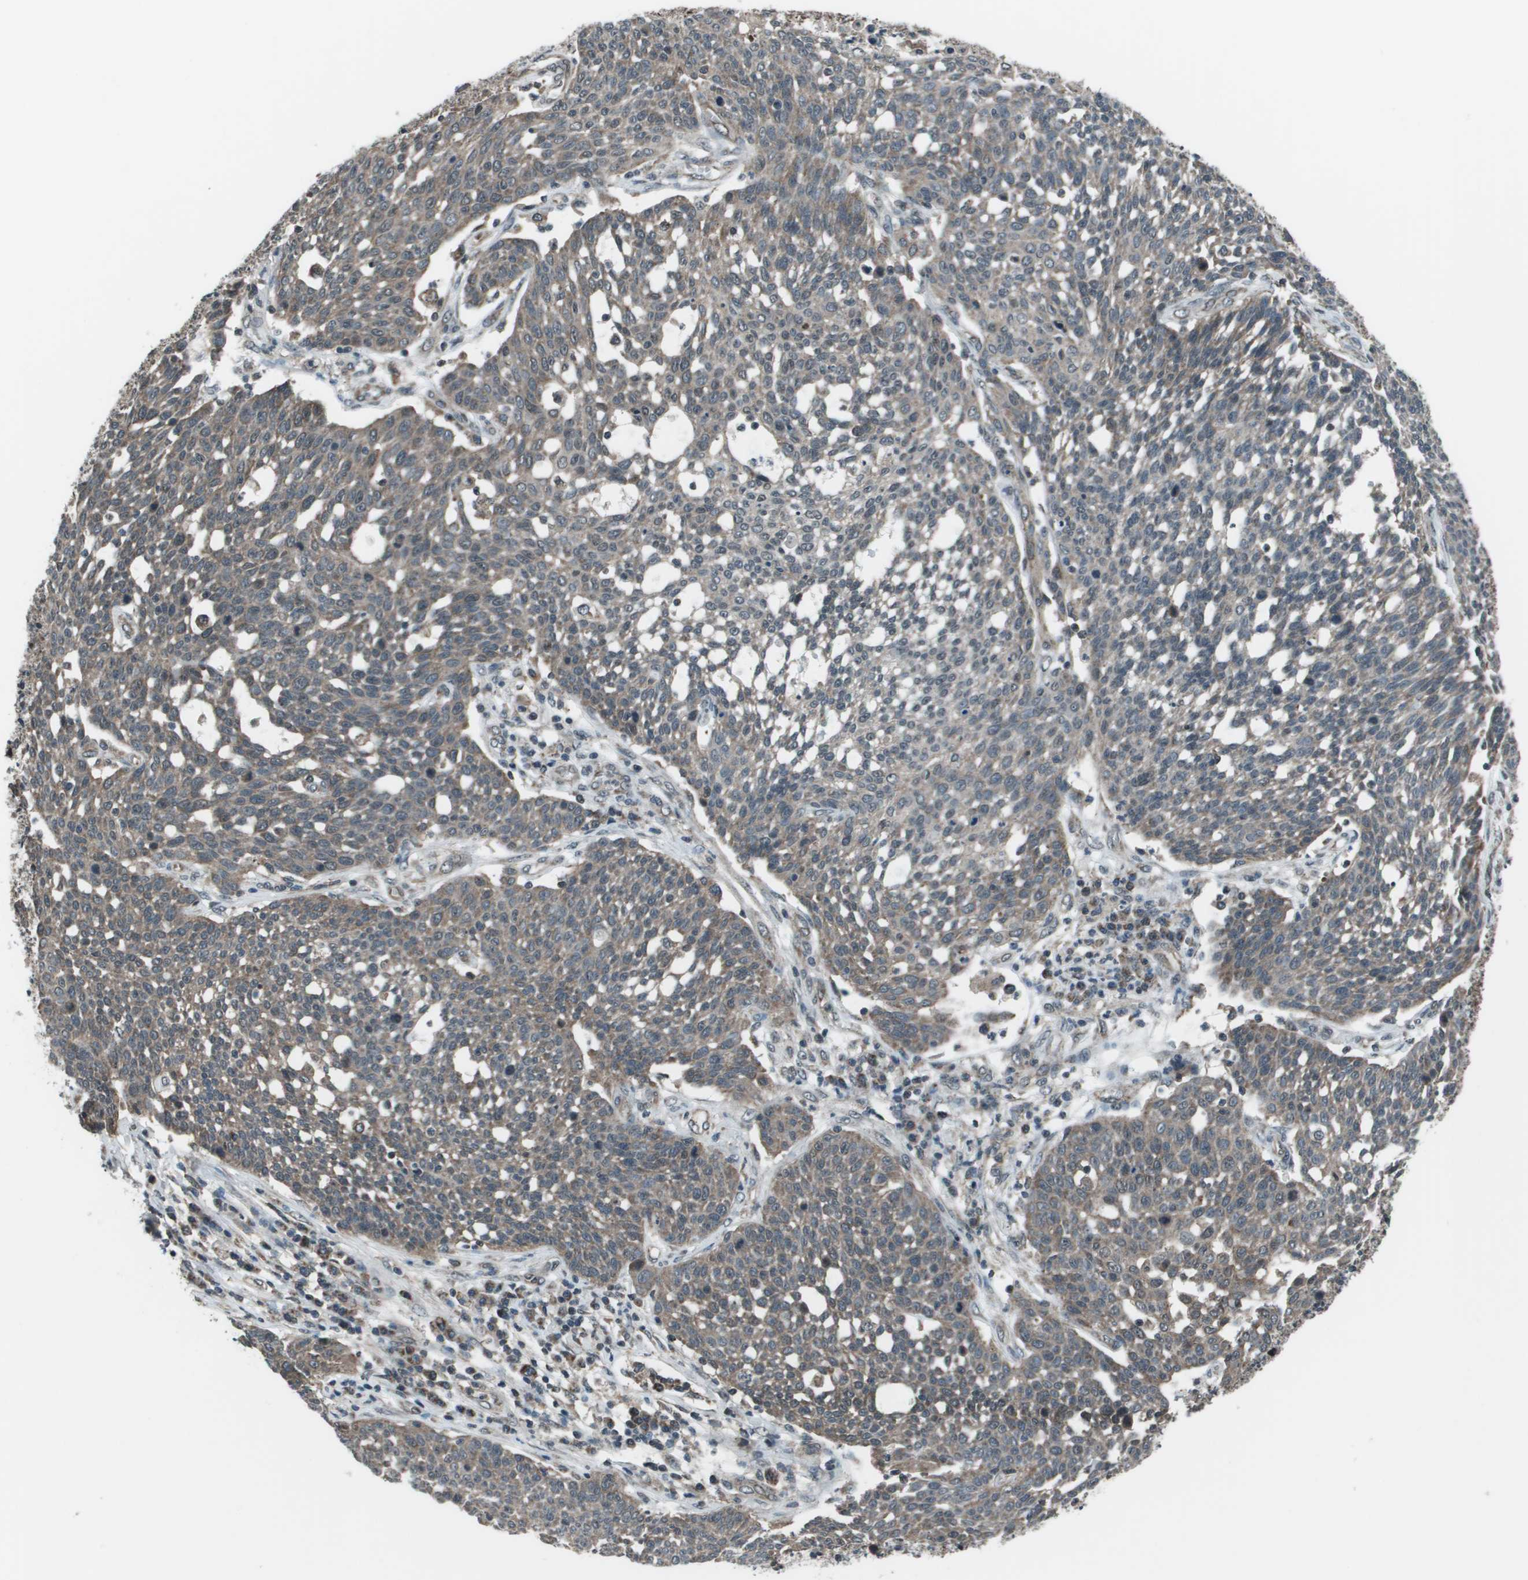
{"staining": {"intensity": "moderate", "quantity": ">75%", "location": "cytoplasmic/membranous"}, "tissue": "cervical cancer", "cell_type": "Tumor cells", "image_type": "cancer", "snomed": [{"axis": "morphology", "description": "Squamous cell carcinoma, NOS"}, {"axis": "topography", "description": "Cervix"}], "caption": "Human cervical cancer (squamous cell carcinoma) stained with a protein marker reveals moderate staining in tumor cells.", "gene": "PPFIA1", "patient": {"sex": "female", "age": 34}}